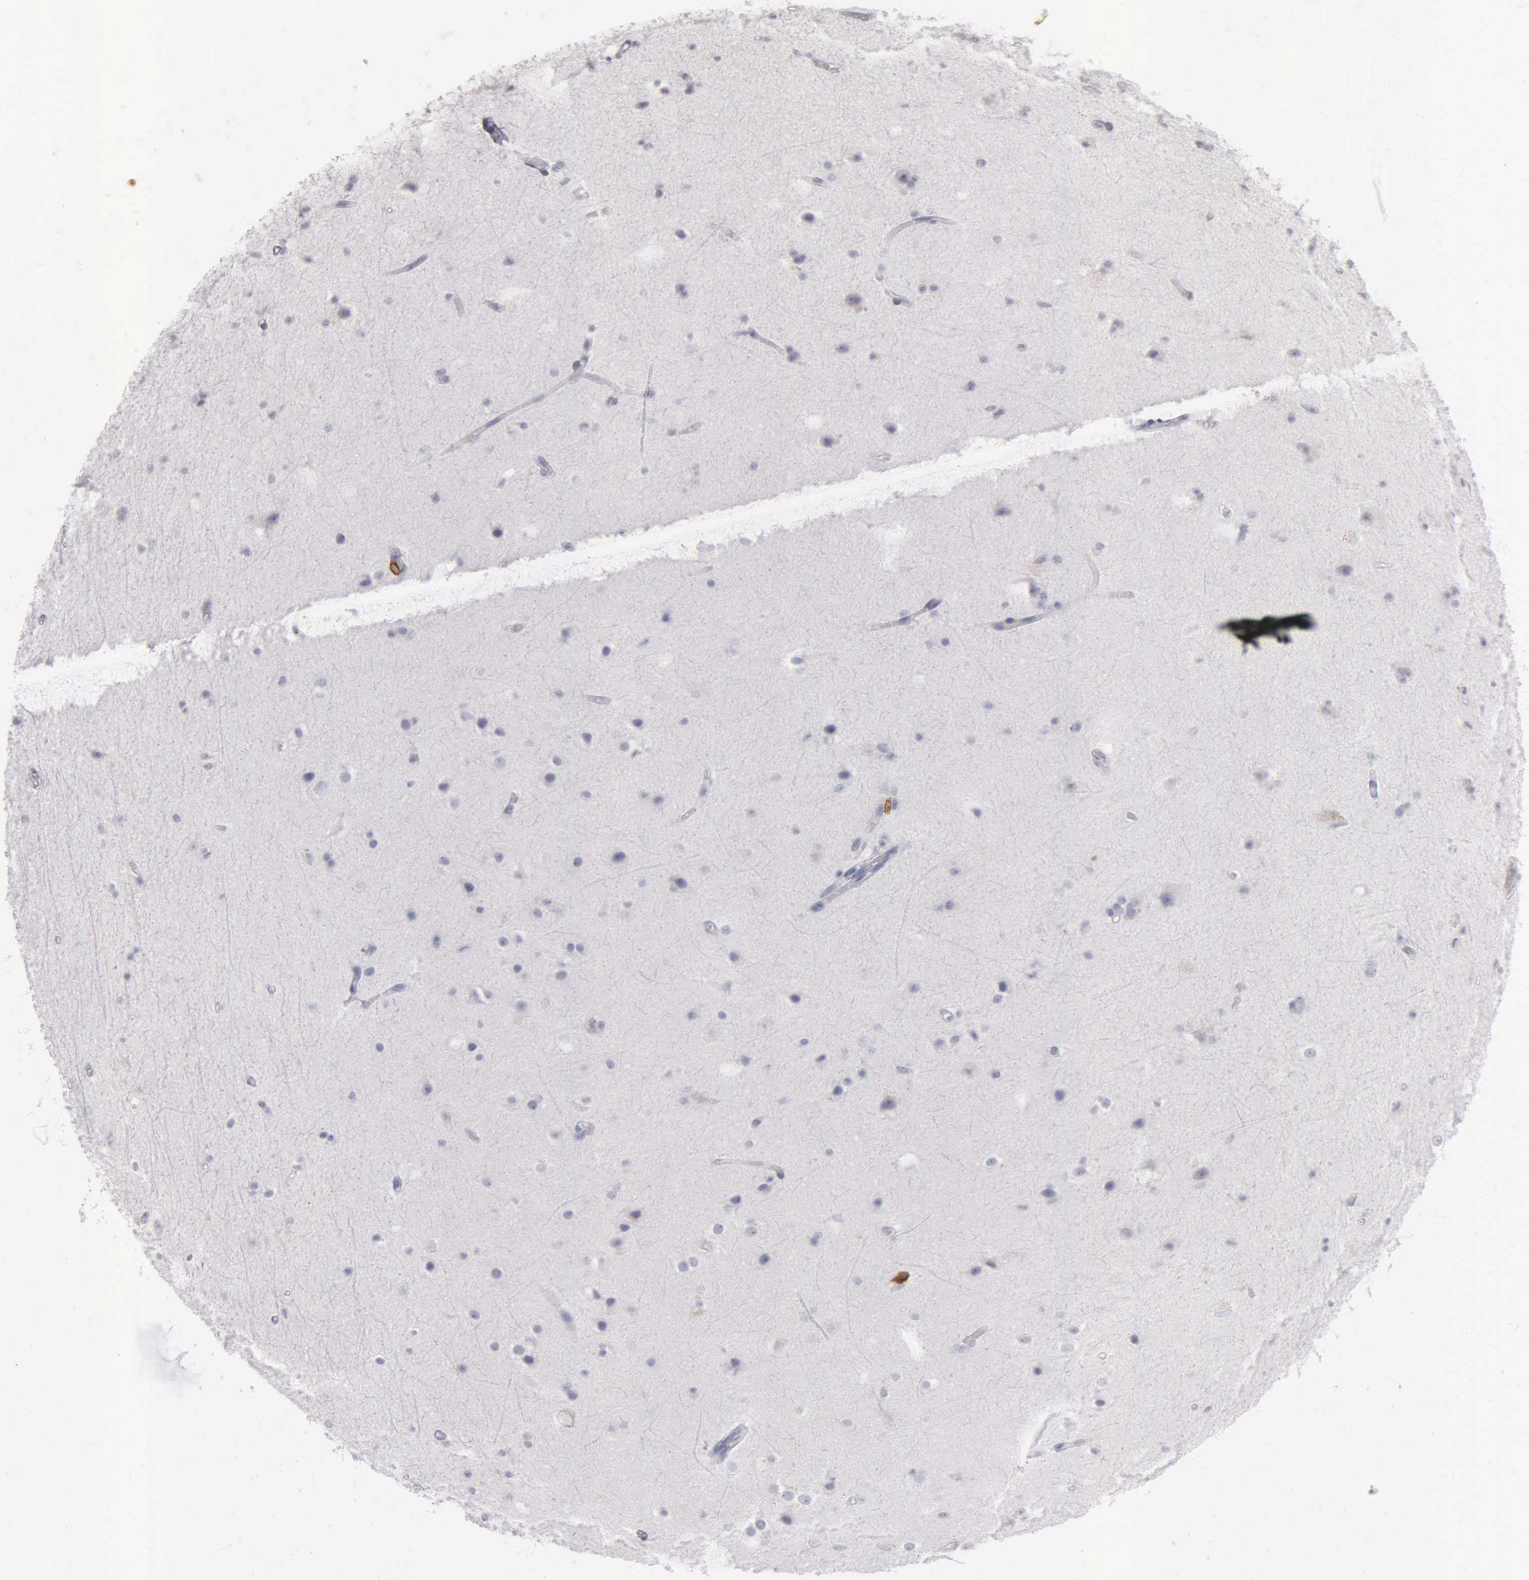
{"staining": {"intensity": "negative", "quantity": "none", "location": "none"}, "tissue": "cerebral cortex", "cell_type": "Endothelial cells", "image_type": "normal", "snomed": [{"axis": "morphology", "description": "Normal tissue, NOS"}, {"axis": "topography", "description": "Cerebral cortex"}, {"axis": "topography", "description": "Hippocampus"}], "caption": "This is an IHC micrograph of normal human cerebral cortex. There is no expression in endothelial cells.", "gene": "CD3E", "patient": {"sex": "female", "age": 19}}